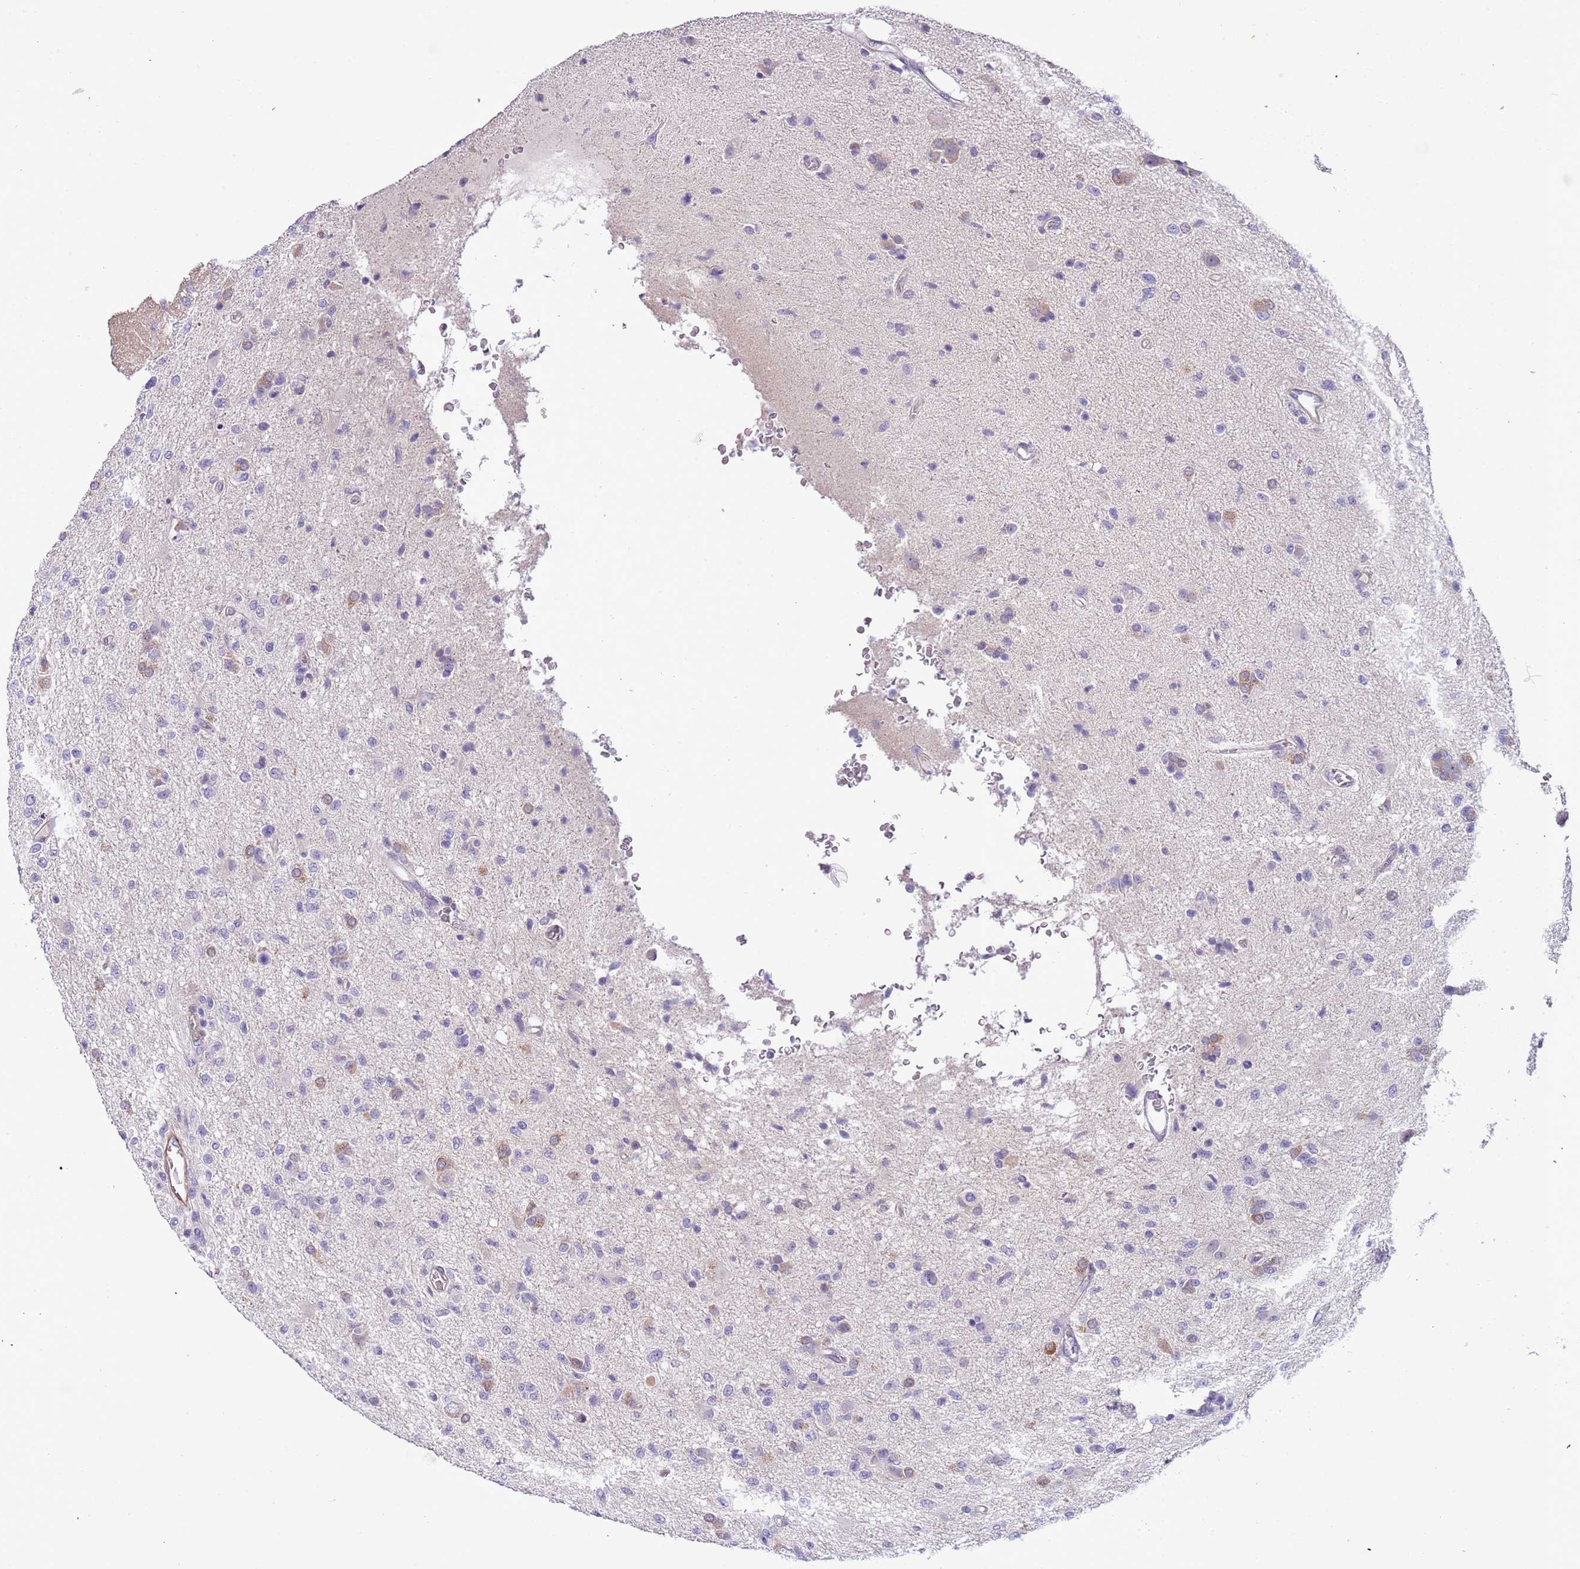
{"staining": {"intensity": "negative", "quantity": "none", "location": "none"}, "tissue": "glioma", "cell_type": "Tumor cells", "image_type": "cancer", "snomed": [{"axis": "morphology", "description": "Glioma, malignant, High grade"}, {"axis": "topography", "description": "Brain"}], "caption": "This is an IHC photomicrograph of human high-grade glioma (malignant). There is no positivity in tumor cells.", "gene": "PLEKHH1", "patient": {"sex": "female", "age": 57}}